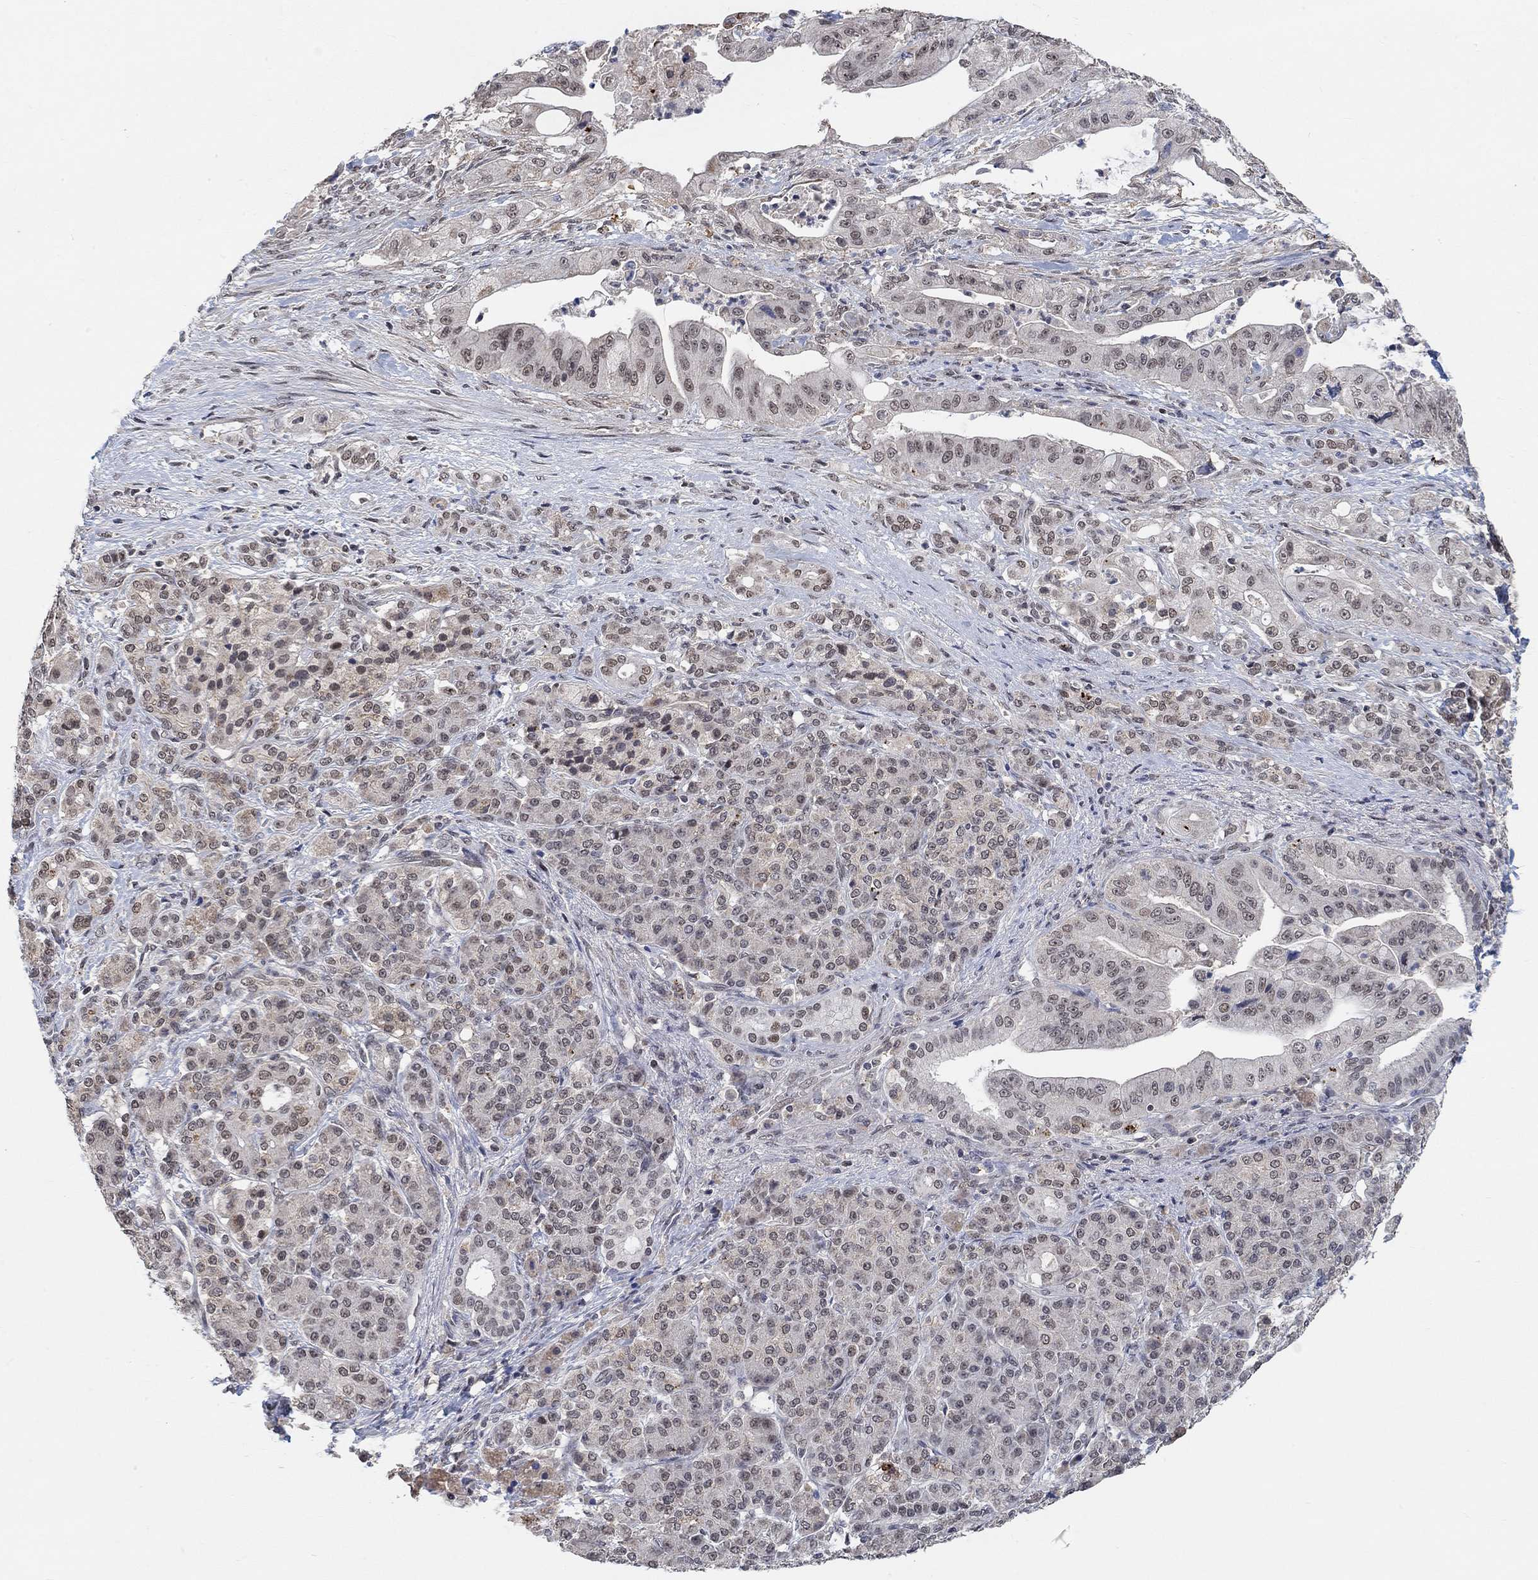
{"staining": {"intensity": "weak", "quantity": "<25%", "location": "cytoplasmic/membranous"}, "tissue": "pancreatic cancer", "cell_type": "Tumor cells", "image_type": "cancer", "snomed": [{"axis": "morphology", "description": "Normal tissue, NOS"}, {"axis": "morphology", "description": "Inflammation, NOS"}, {"axis": "morphology", "description": "Adenocarcinoma, NOS"}, {"axis": "topography", "description": "Pancreas"}], "caption": "Human adenocarcinoma (pancreatic) stained for a protein using immunohistochemistry (IHC) demonstrates no staining in tumor cells.", "gene": "THAP8", "patient": {"sex": "male", "age": 57}}